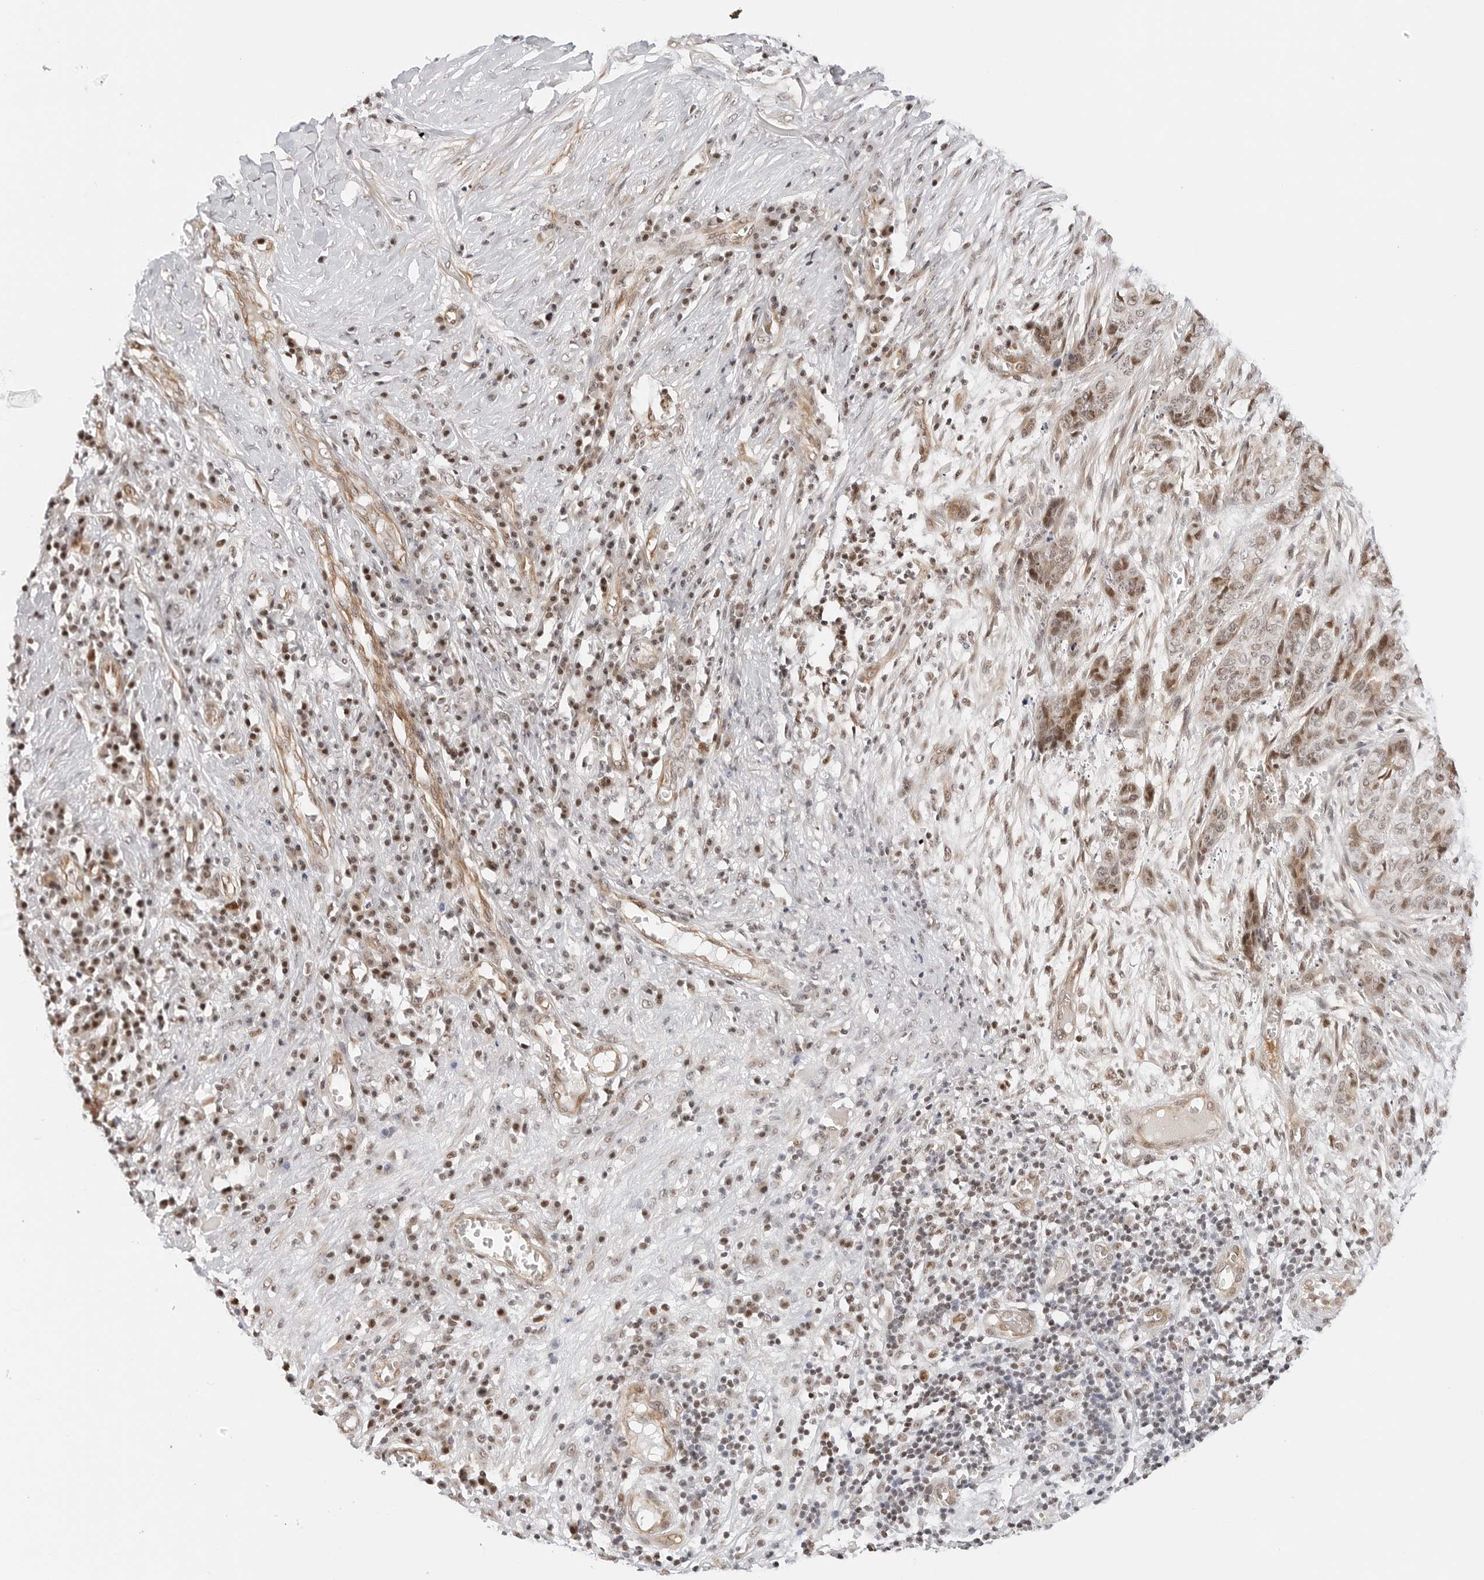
{"staining": {"intensity": "moderate", "quantity": "<25%", "location": "cytoplasmic/membranous,nuclear"}, "tissue": "skin cancer", "cell_type": "Tumor cells", "image_type": "cancer", "snomed": [{"axis": "morphology", "description": "Basal cell carcinoma"}, {"axis": "topography", "description": "Skin"}], "caption": "Skin cancer (basal cell carcinoma) stained with a protein marker reveals moderate staining in tumor cells.", "gene": "ZNF613", "patient": {"sex": "female", "age": 64}}